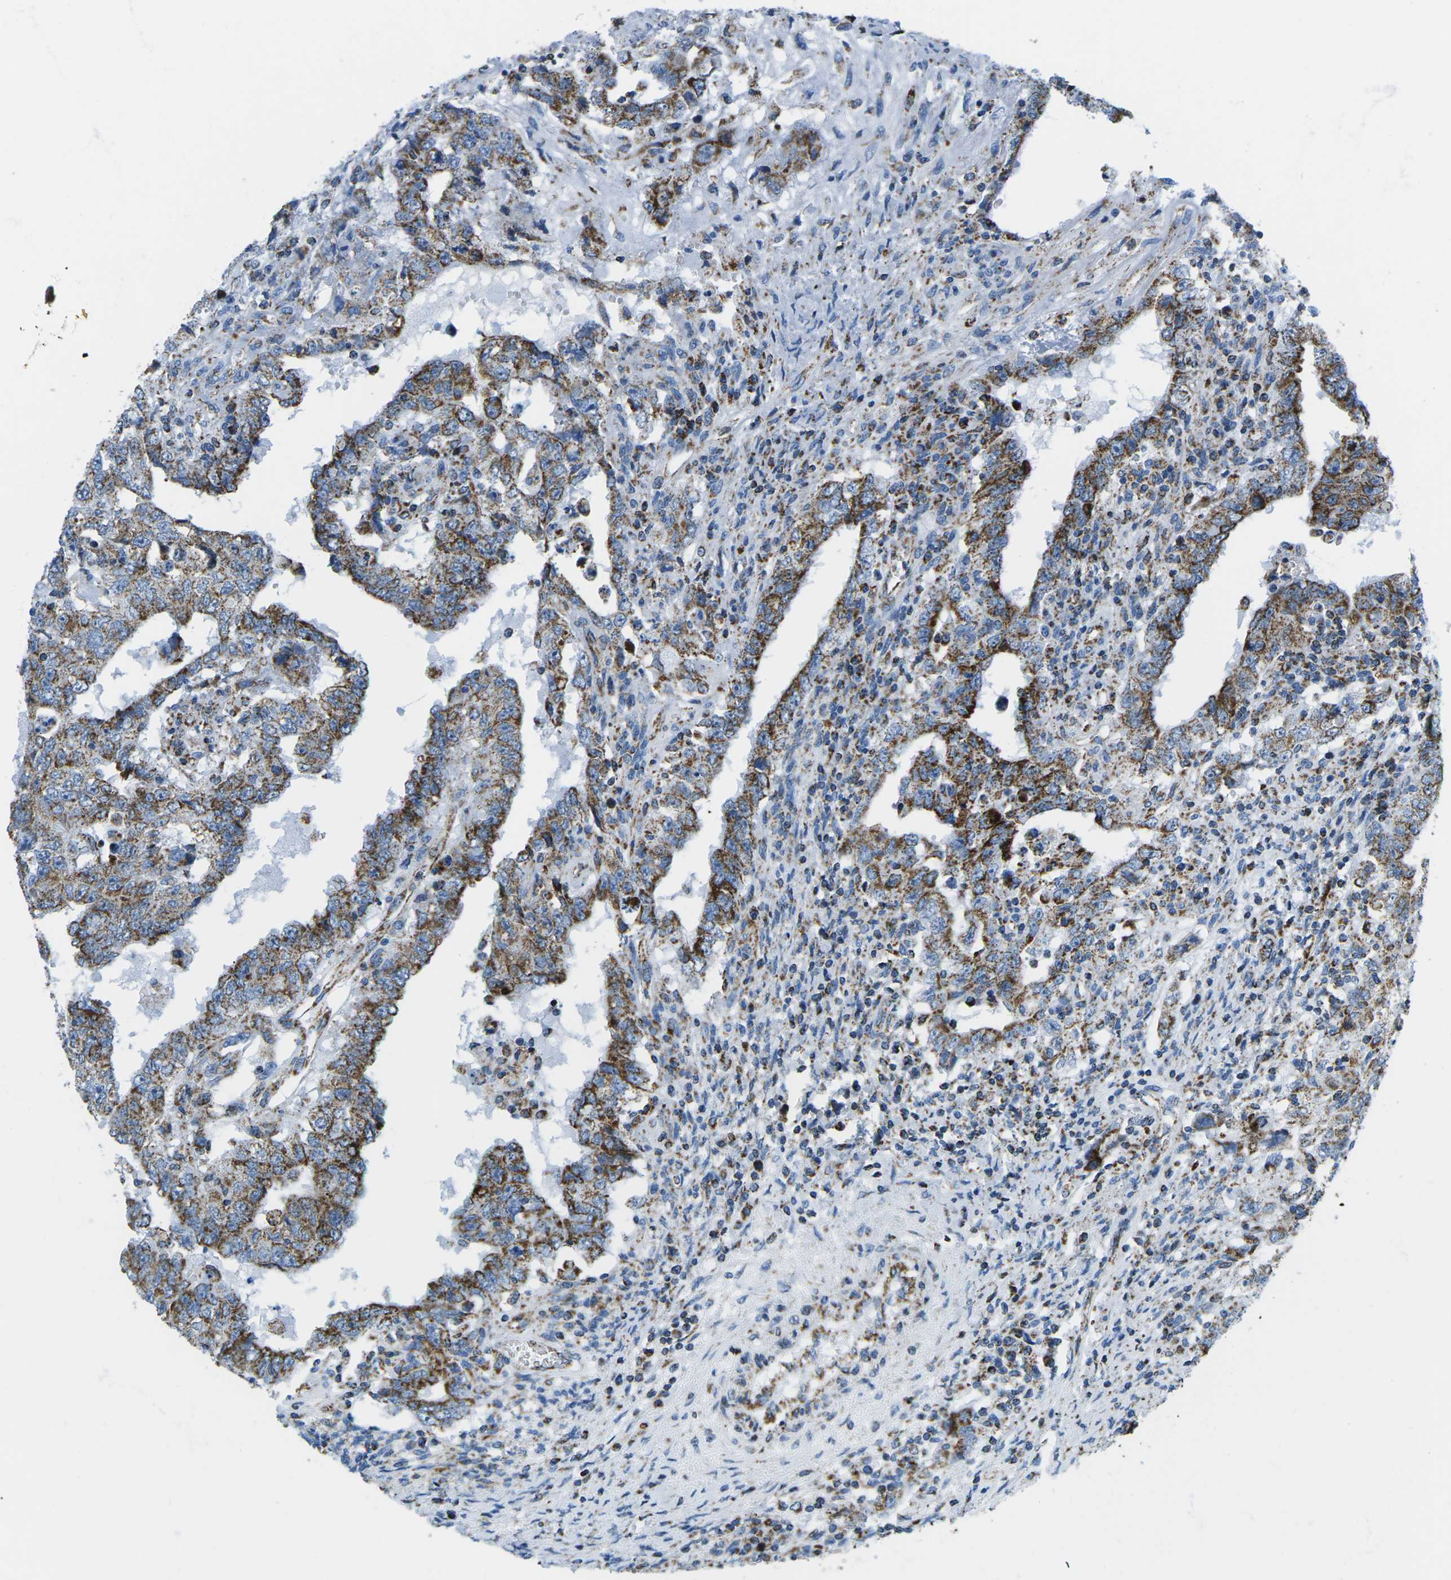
{"staining": {"intensity": "strong", "quantity": ">75%", "location": "cytoplasmic/membranous"}, "tissue": "testis cancer", "cell_type": "Tumor cells", "image_type": "cancer", "snomed": [{"axis": "morphology", "description": "Carcinoma, Embryonal, NOS"}, {"axis": "topography", "description": "Testis"}], "caption": "Immunohistochemistry (DAB) staining of human testis cancer (embryonal carcinoma) exhibits strong cytoplasmic/membranous protein expression in about >75% of tumor cells.", "gene": "COX6C", "patient": {"sex": "male", "age": 26}}